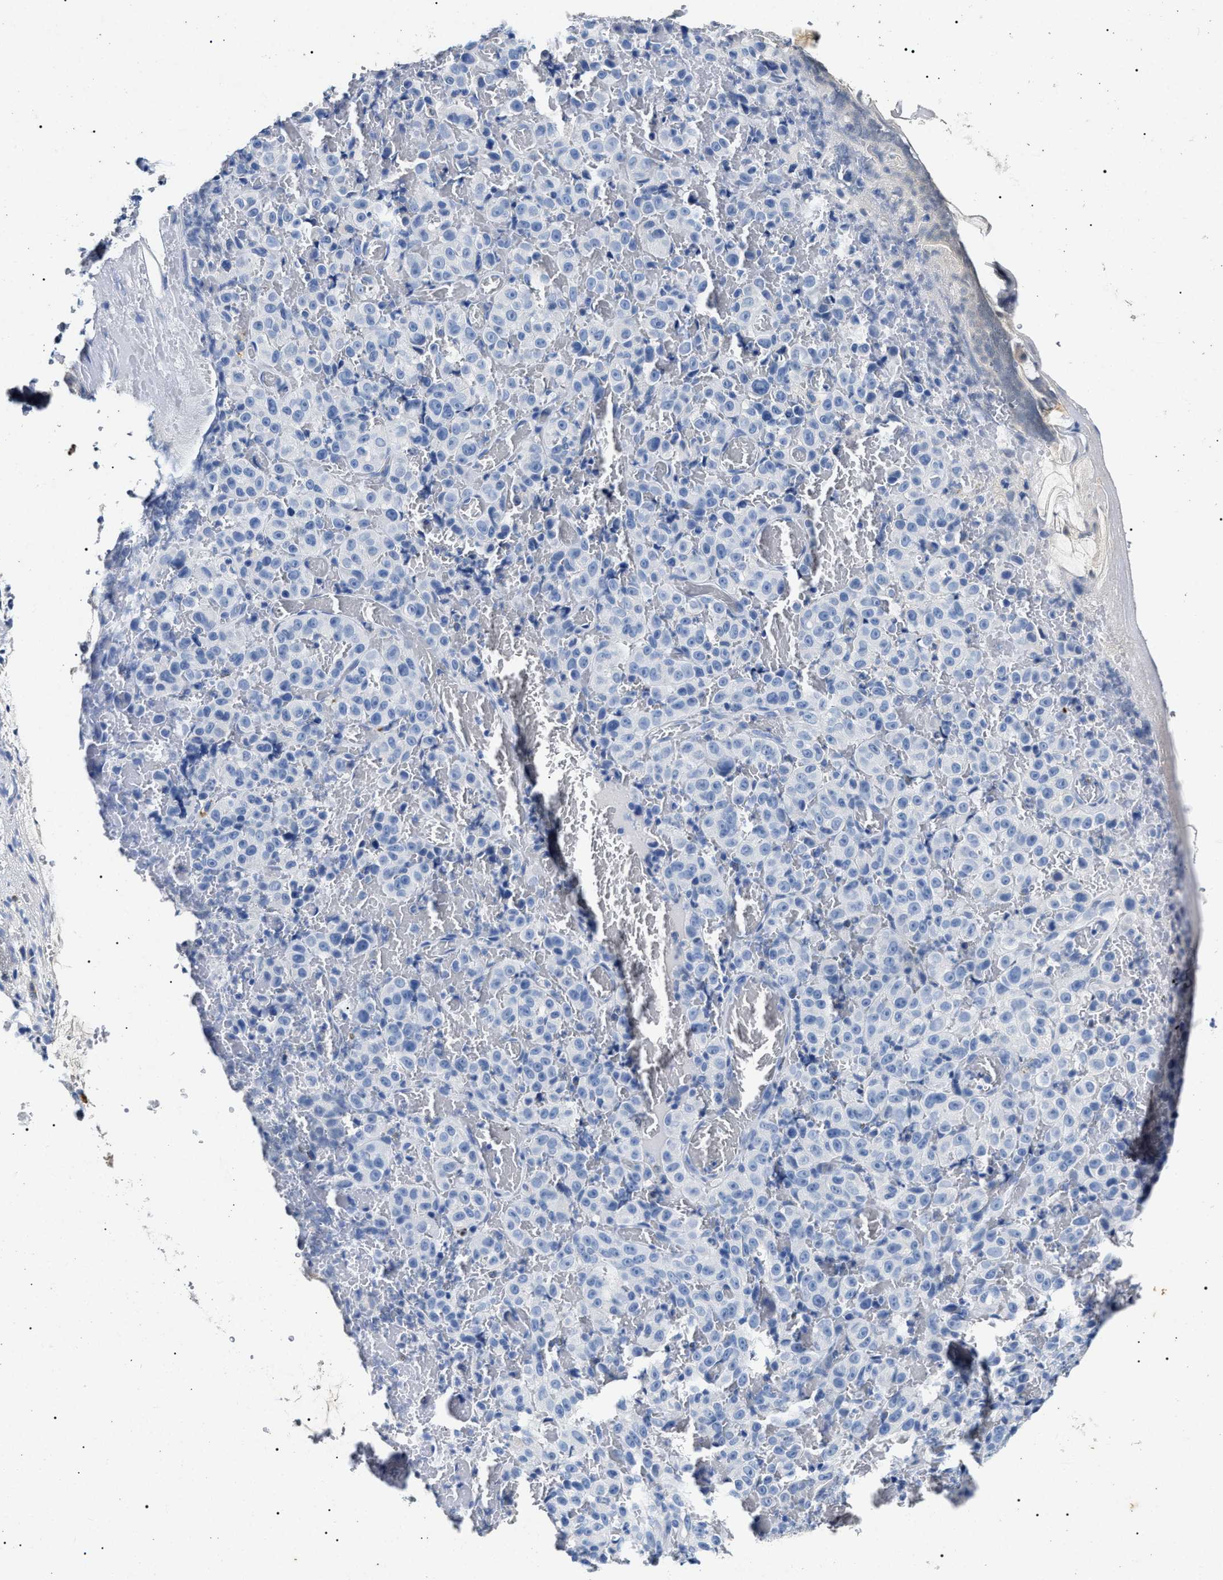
{"staining": {"intensity": "negative", "quantity": "none", "location": "none"}, "tissue": "melanoma", "cell_type": "Tumor cells", "image_type": "cancer", "snomed": [{"axis": "morphology", "description": "Malignant melanoma, NOS"}, {"axis": "topography", "description": "Rectum"}], "caption": "Immunohistochemical staining of human melanoma displays no significant expression in tumor cells.", "gene": "LRRC8E", "patient": {"sex": "female", "age": 81}}